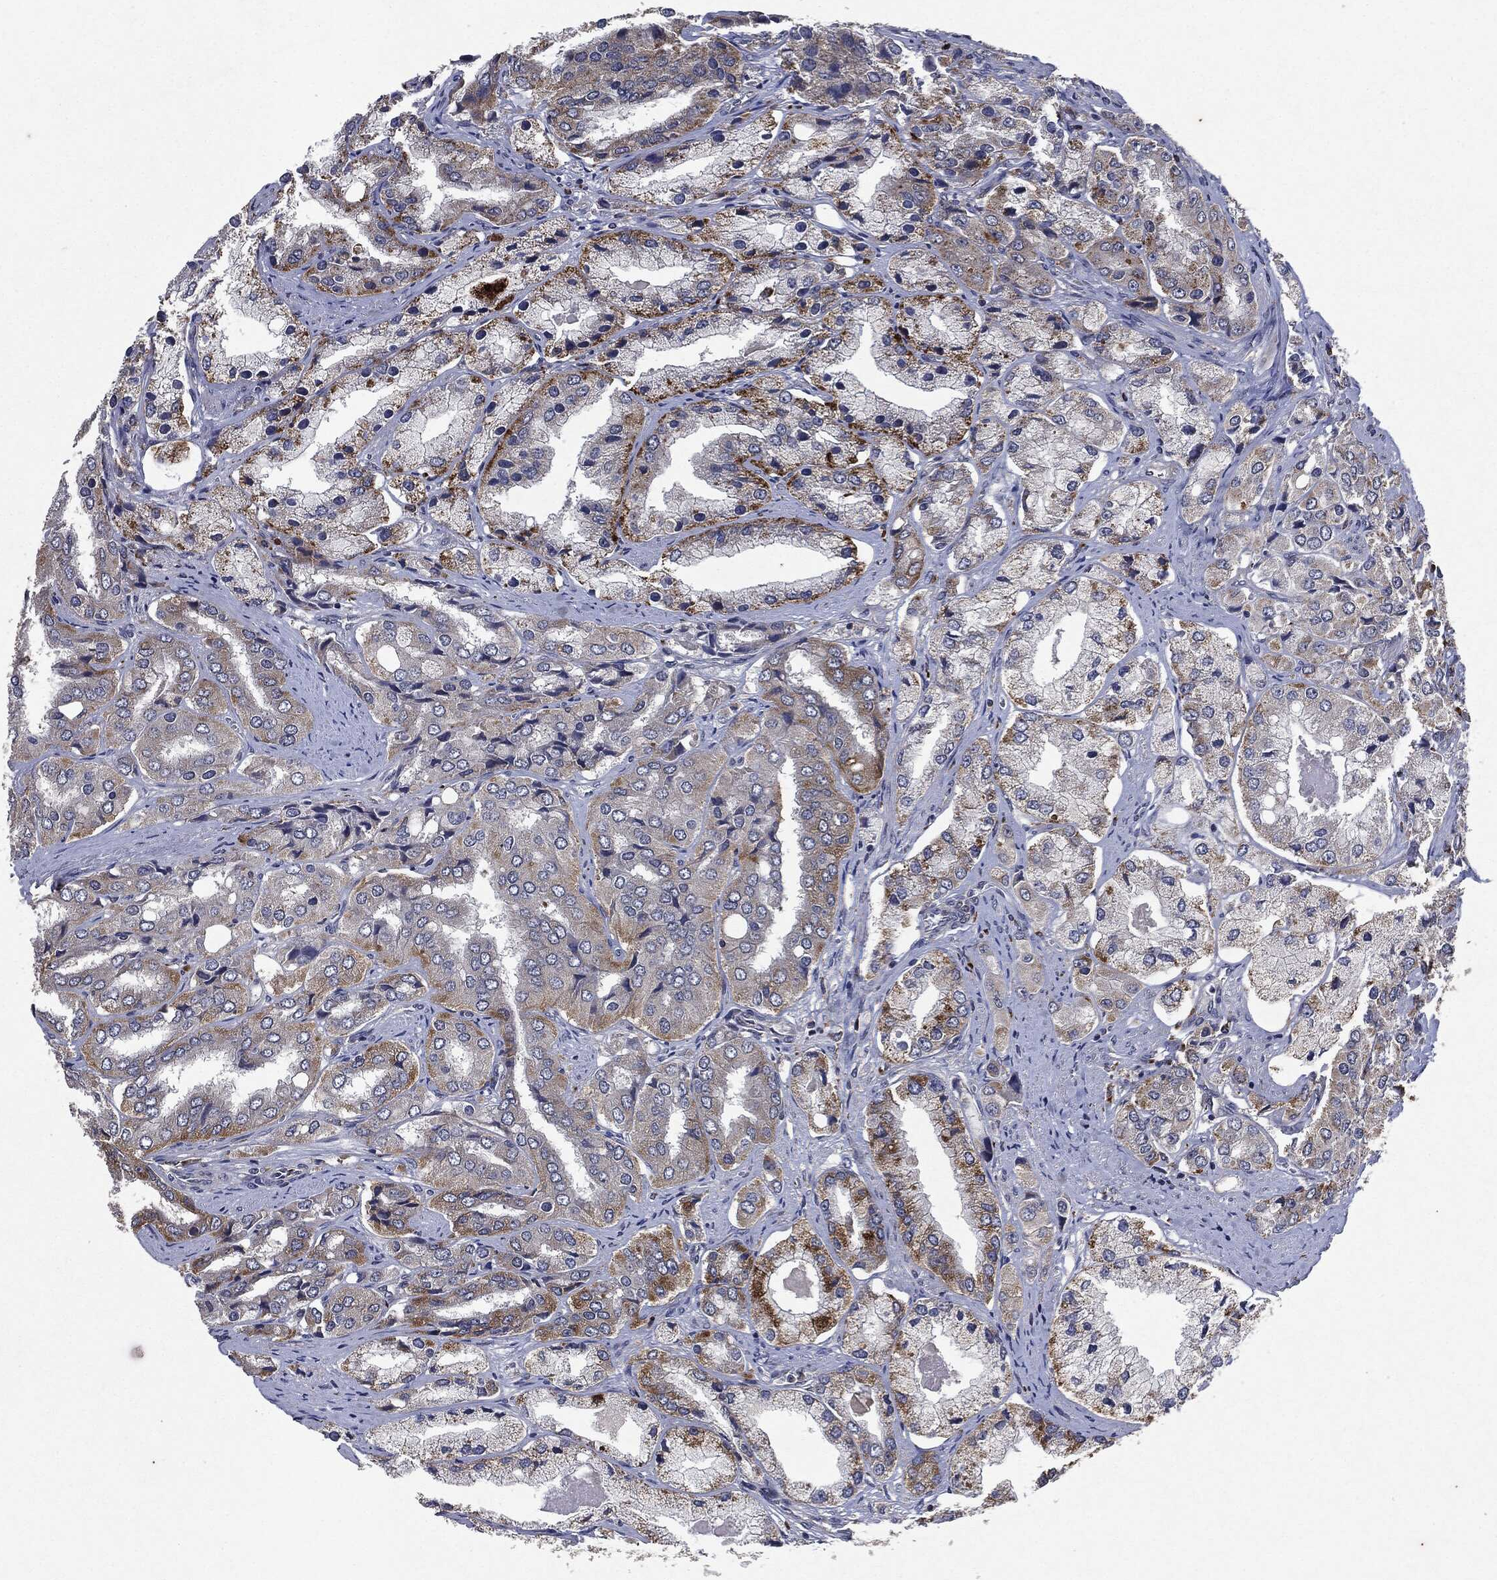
{"staining": {"intensity": "moderate", "quantity": "<25%", "location": "cytoplasmic/membranous"}, "tissue": "prostate cancer", "cell_type": "Tumor cells", "image_type": "cancer", "snomed": [{"axis": "morphology", "description": "Adenocarcinoma, Low grade"}, {"axis": "topography", "description": "Prostate"}], "caption": "About <25% of tumor cells in adenocarcinoma (low-grade) (prostate) reveal moderate cytoplasmic/membranous protein positivity as visualized by brown immunohistochemical staining.", "gene": "SLC31A2", "patient": {"sex": "male", "age": 69}}